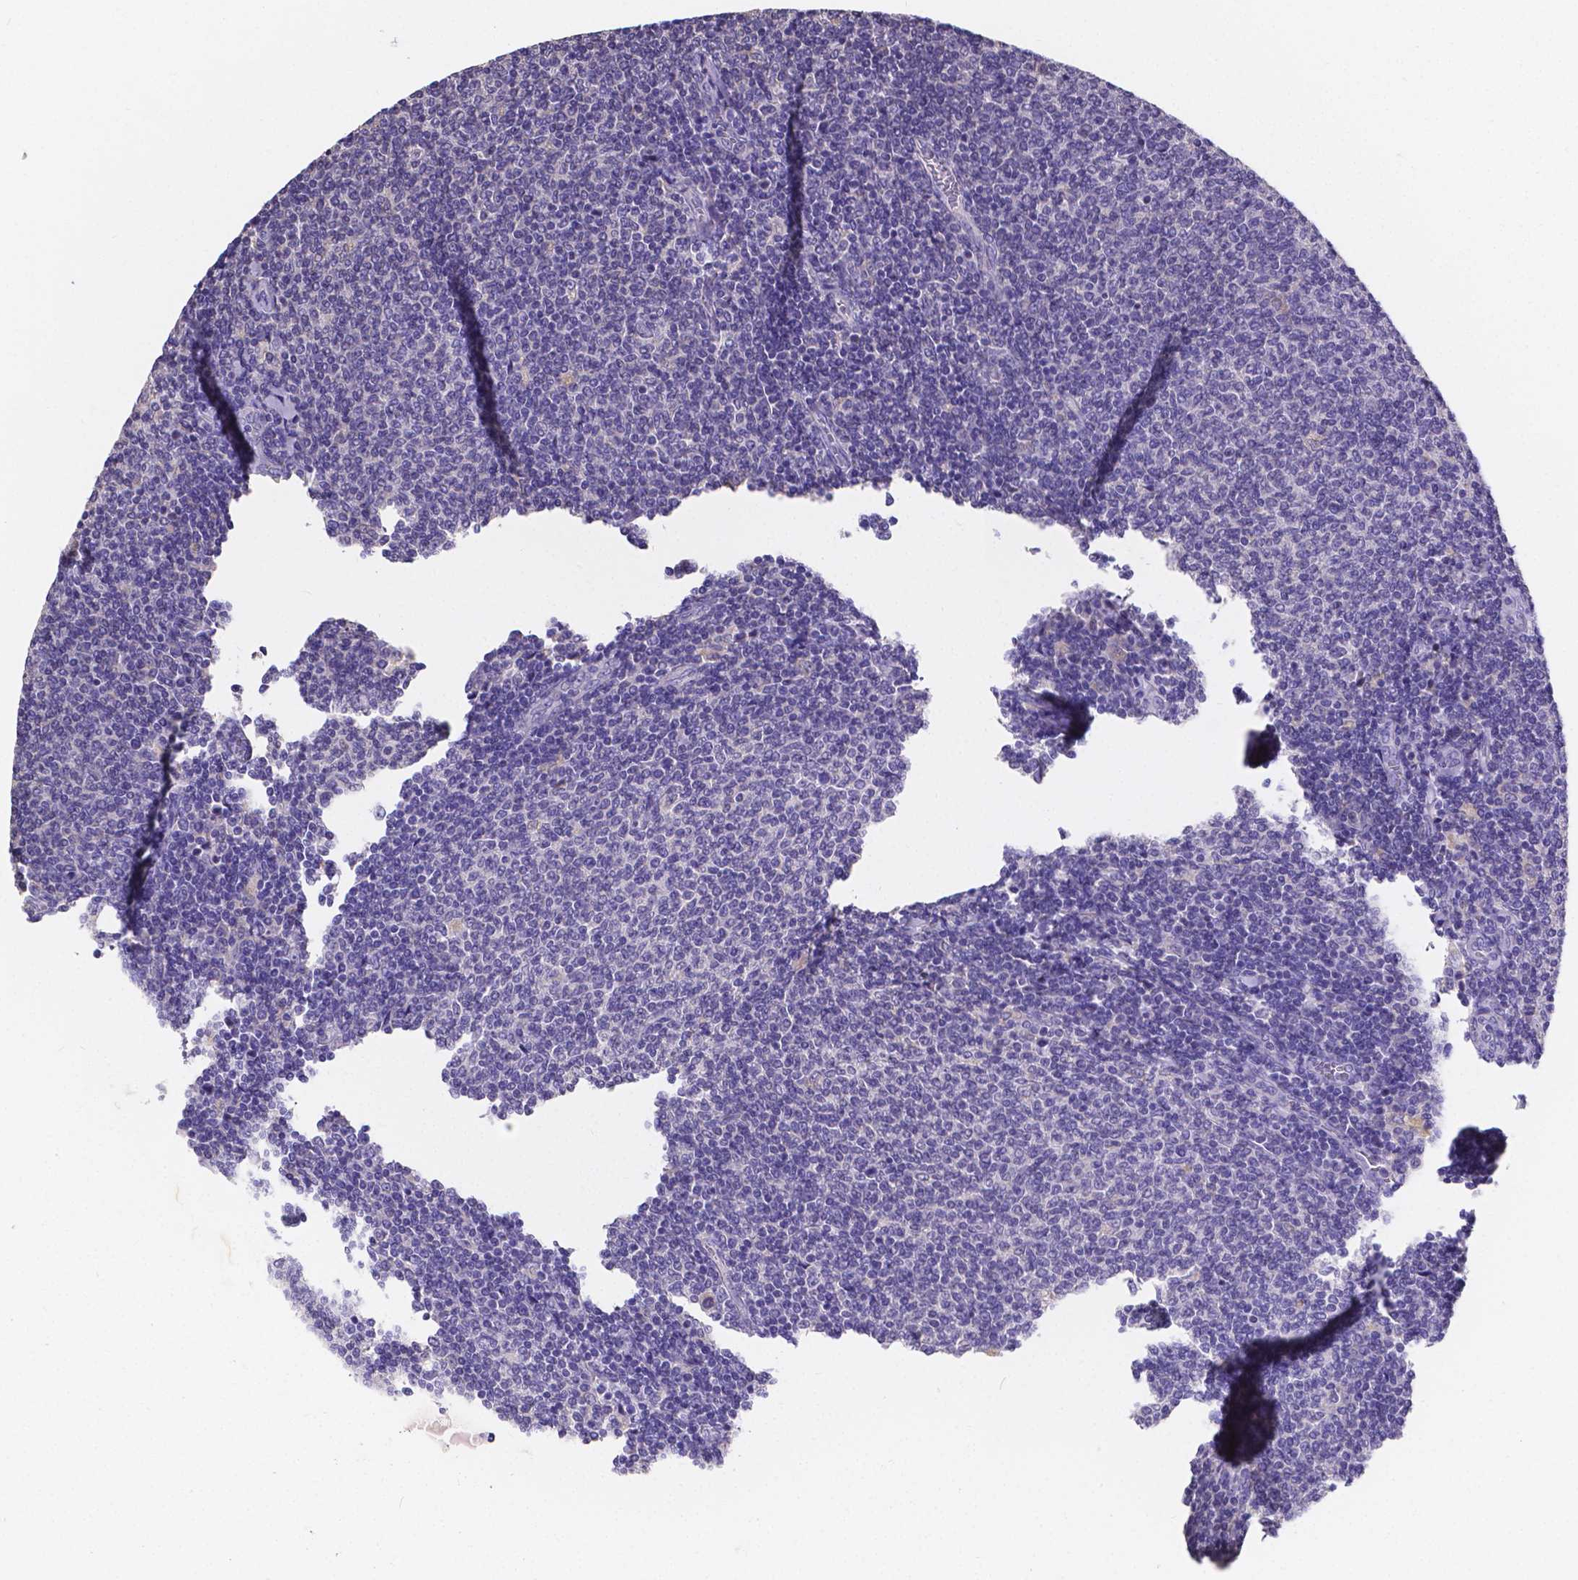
{"staining": {"intensity": "negative", "quantity": "none", "location": "none"}, "tissue": "lymphoma", "cell_type": "Tumor cells", "image_type": "cancer", "snomed": [{"axis": "morphology", "description": "Malignant lymphoma, non-Hodgkin's type, Low grade"}, {"axis": "topography", "description": "Lymph node"}], "caption": "Human lymphoma stained for a protein using immunohistochemistry (IHC) demonstrates no positivity in tumor cells.", "gene": "ATP6V1D", "patient": {"sex": "male", "age": 52}}